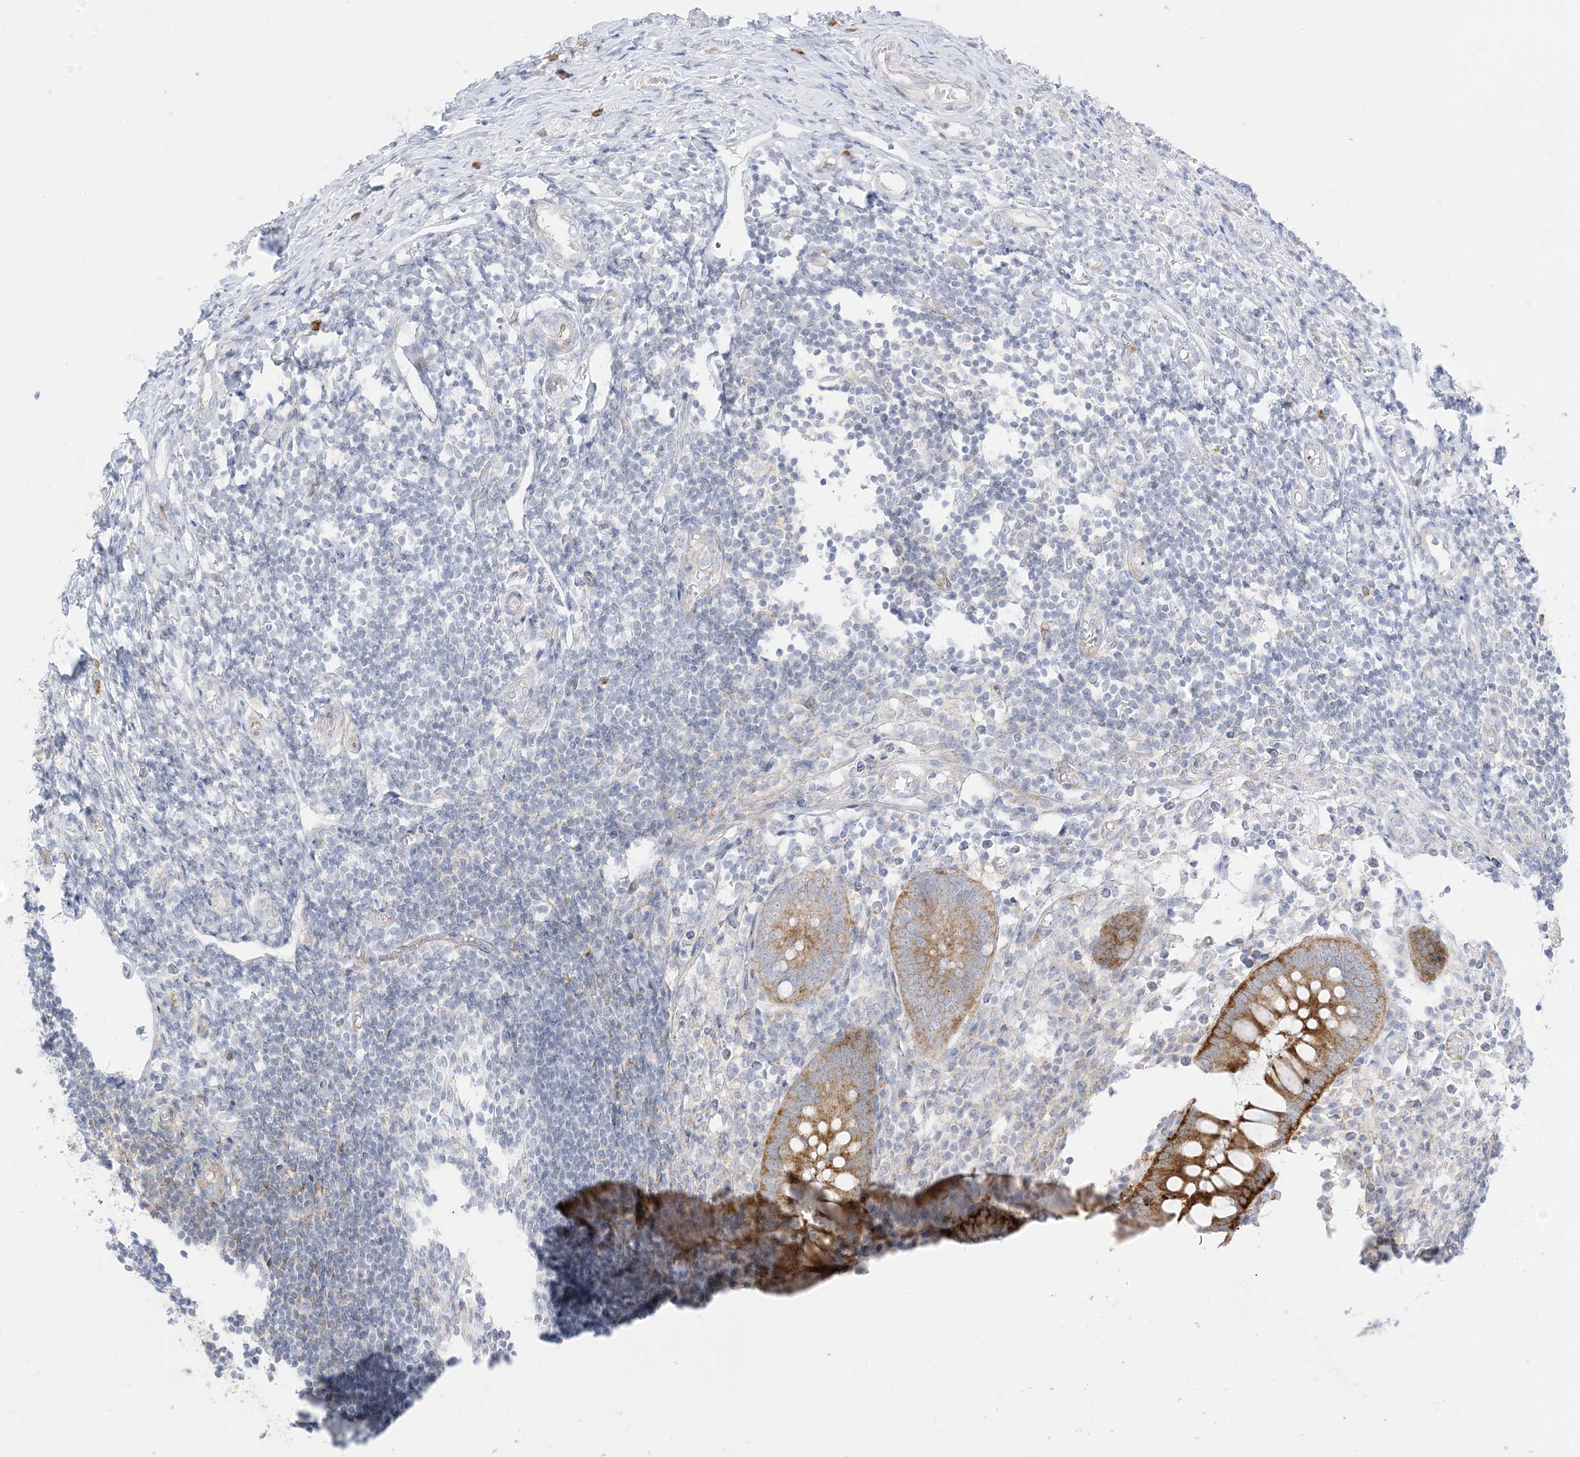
{"staining": {"intensity": "moderate", "quantity": ">75%", "location": "cytoplasmic/membranous"}, "tissue": "appendix", "cell_type": "Glandular cells", "image_type": "normal", "snomed": [{"axis": "morphology", "description": "Normal tissue, NOS"}, {"axis": "topography", "description": "Appendix"}], "caption": "Unremarkable appendix was stained to show a protein in brown. There is medium levels of moderate cytoplasmic/membranous positivity in about >75% of glandular cells.", "gene": "RAC1", "patient": {"sex": "female", "age": 17}}